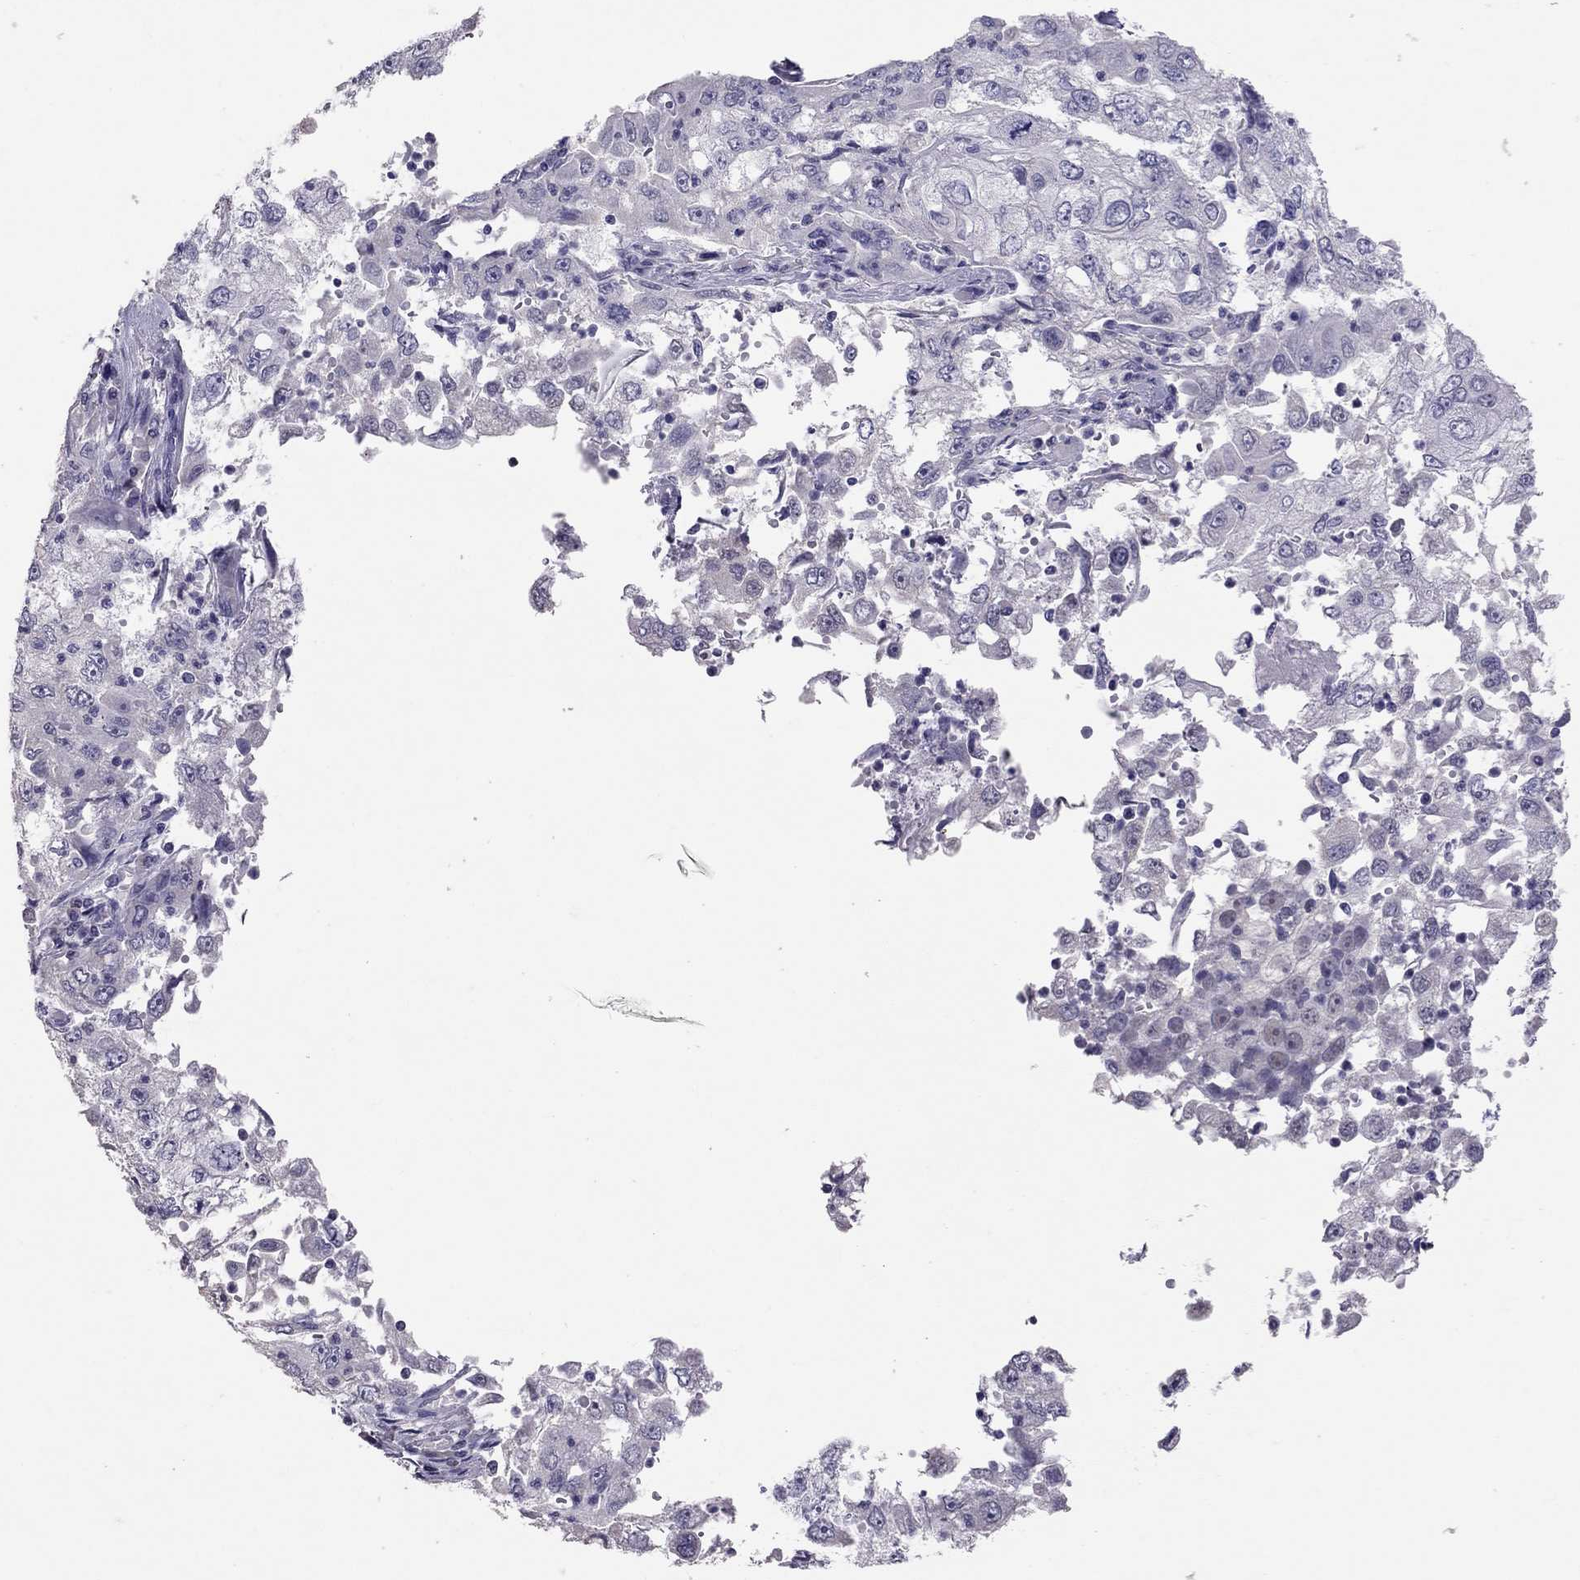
{"staining": {"intensity": "negative", "quantity": "none", "location": "none"}, "tissue": "cervical cancer", "cell_type": "Tumor cells", "image_type": "cancer", "snomed": [{"axis": "morphology", "description": "Squamous cell carcinoma, NOS"}, {"axis": "topography", "description": "Cervix"}], "caption": "Protein analysis of cervical cancer (squamous cell carcinoma) displays no significant expression in tumor cells.", "gene": "PSMB11", "patient": {"sex": "female", "age": 36}}